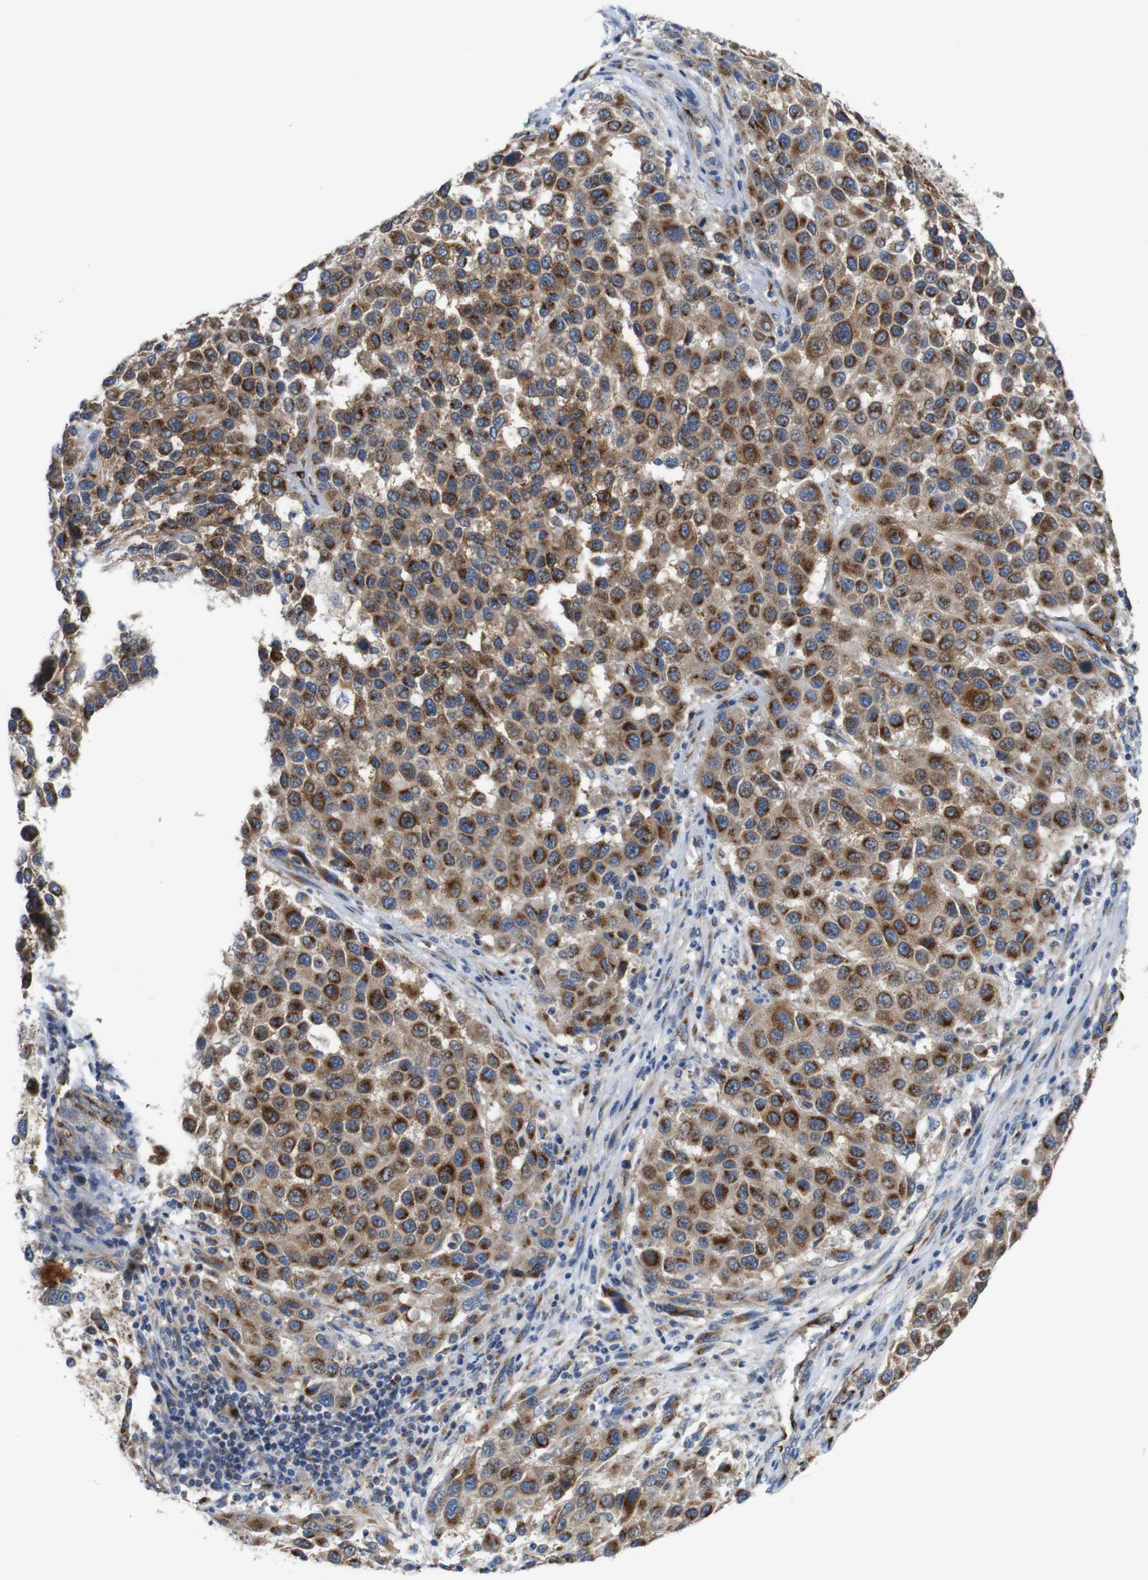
{"staining": {"intensity": "strong", "quantity": ">75%", "location": "cytoplasmic/membranous"}, "tissue": "melanoma", "cell_type": "Tumor cells", "image_type": "cancer", "snomed": [{"axis": "morphology", "description": "Malignant melanoma, Metastatic site"}, {"axis": "topography", "description": "Lymph node"}], "caption": "Melanoma stained with DAB IHC reveals high levels of strong cytoplasmic/membranous positivity in about >75% of tumor cells. The staining was performed using DAB, with brown indicating positive protein expression. Nuclei are stained blue with hematoxylin.", "gene": "EFCAB14", "patient": {"sex": "male", "age": 61}}